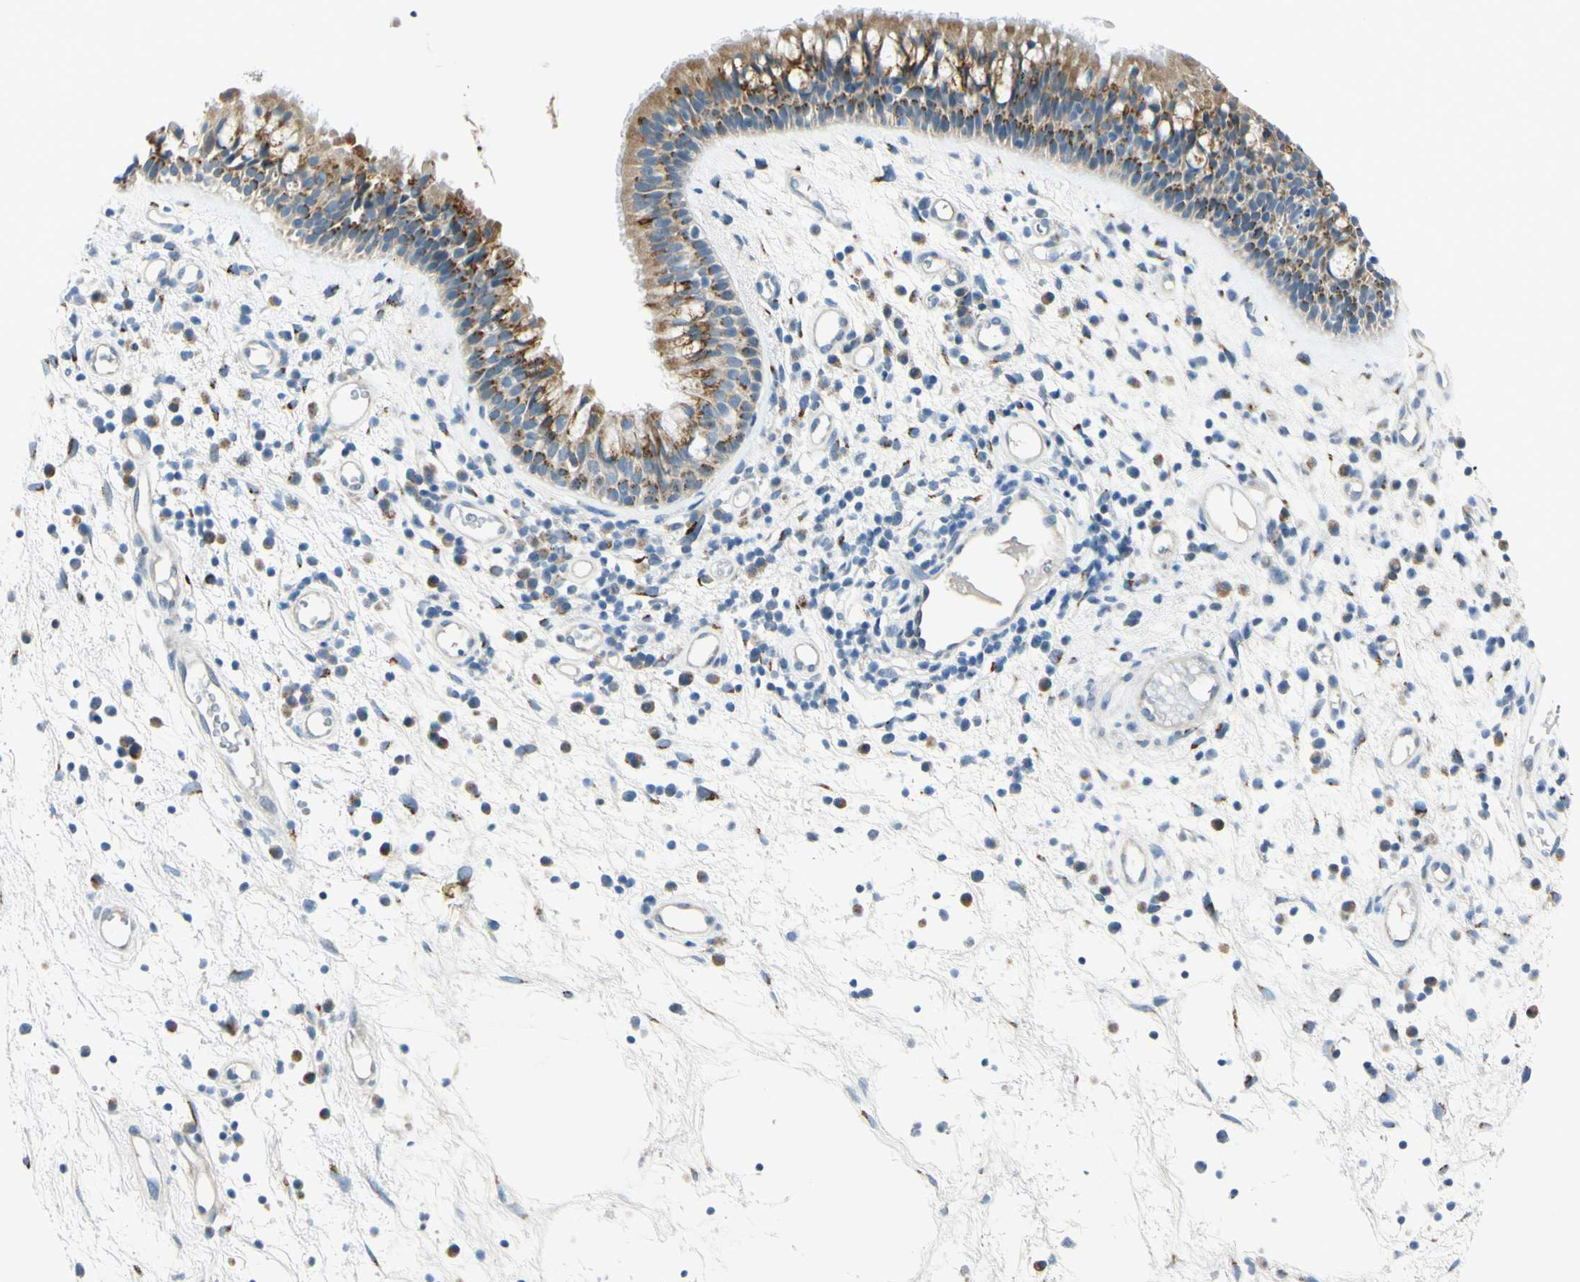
{"staining": {"intensity": "strong", "quantity": ">75%", "location": "cytoplasmic/membranous"}, "tissue": "nasopharynx", "cell_type": "Respiratory epithelial cells", "image_type": "normal", "snomed": [{"axis": "morphology", "description": "Normal tissue, NOS"}, {"axis": "morphology", "description": "Inflammation, NOS"}, {"axis": "topography", "description": "Nasopharynx"}], "caption": "DAB immunohistochemical staining of benign human nasopharynx demonstrates strong cytoplasmic/membranous protein staining in about >75% of respiratory epithelial cells. (DAB (3,3'-diaminobenzidine) IHC with brightfield microscopy, high magnification).", "gene": "GALNT5", "patient": {"sex": "male", "age": 48}}